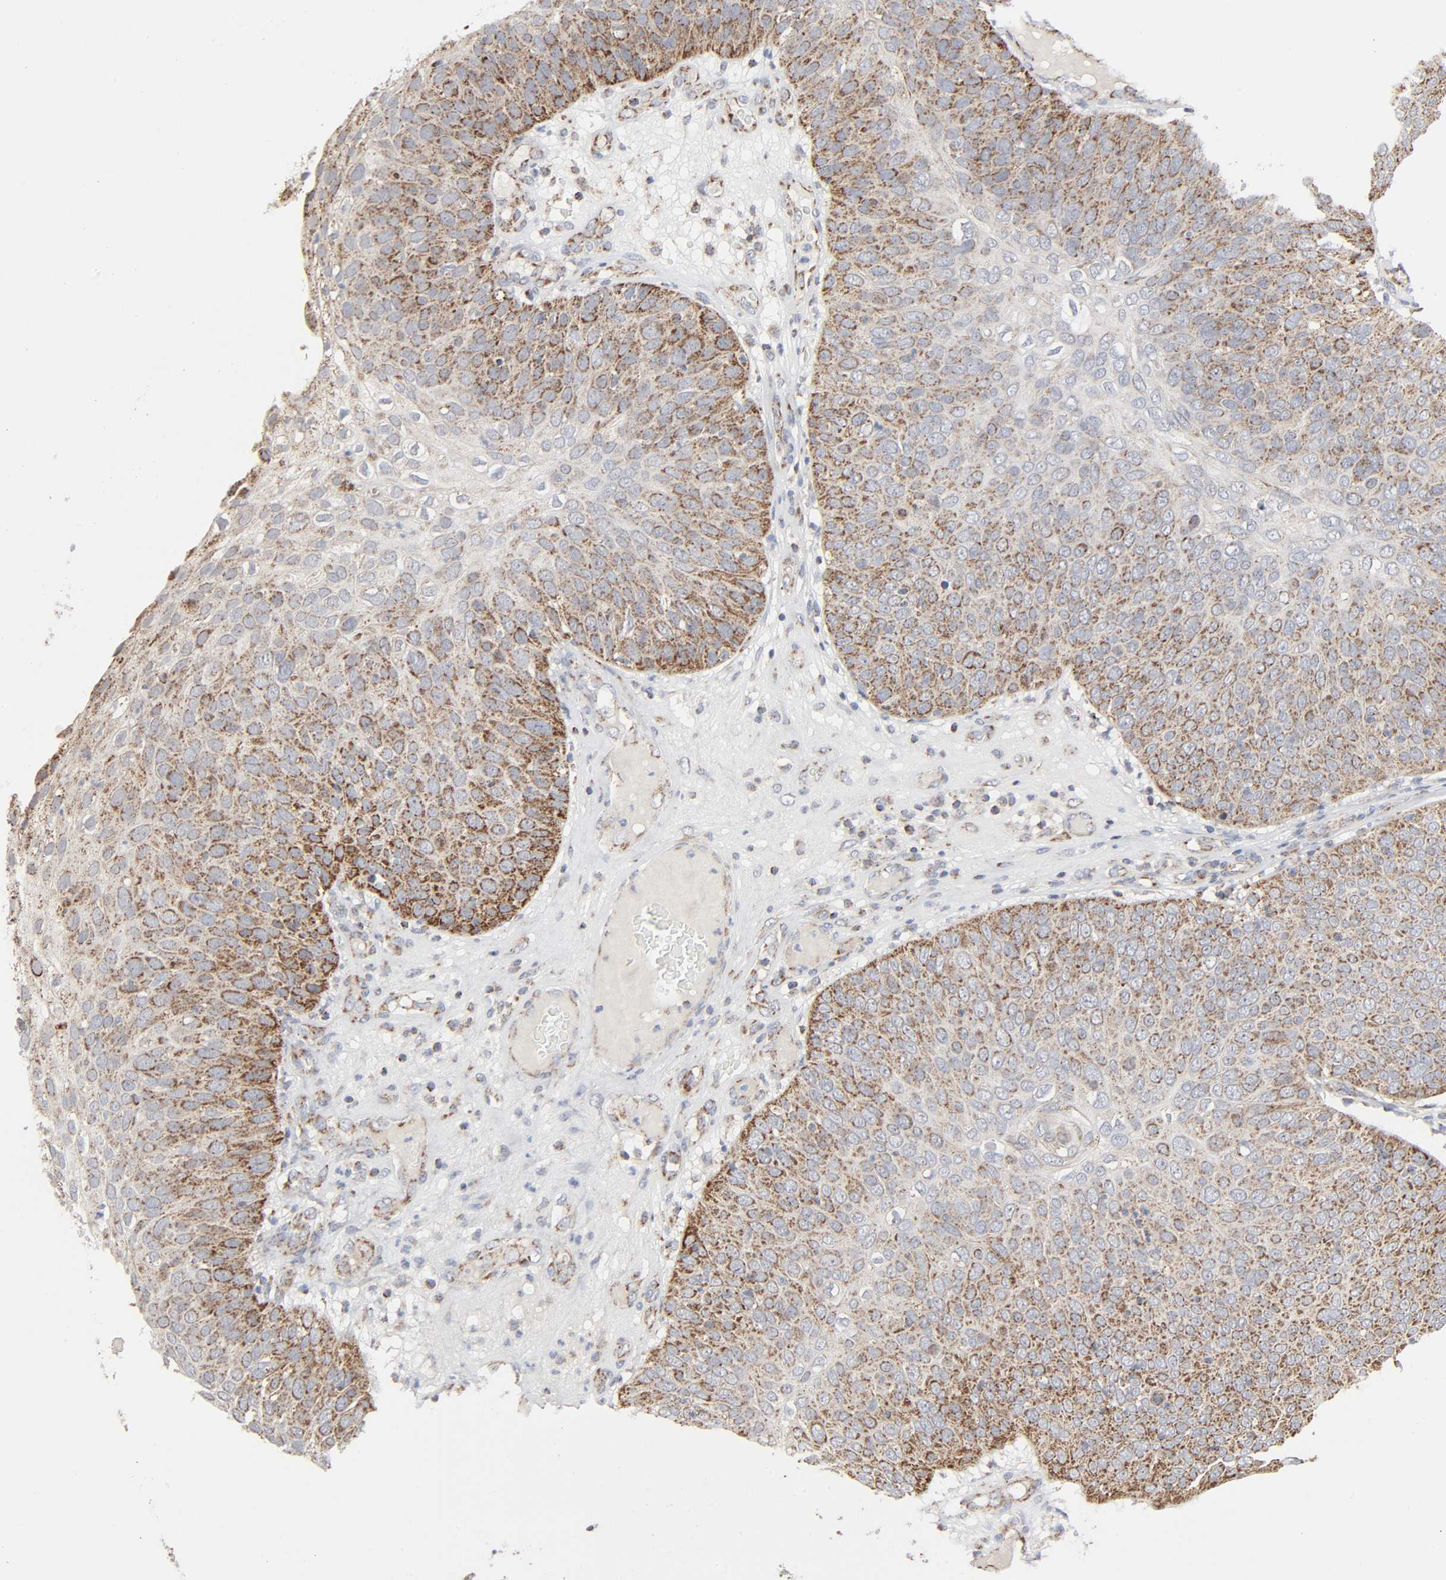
{"staining": {"intensity": "strong", "quantity": ">75%", "location": "cytoplasmic/membranous"}, "tissue": "skin cancer", "cell_type": "Tumor cells", "image_type": "cancer", "snomed": [{"axis": "morphology", "description": "Squamous cell carcinoma, NOS"}, {"axis": "topography", "description": "Skin"}], "caption": "Immunohistochemical staining of human skin squamous cell carcinoma exhibits high levels of strong cytoplasmic/membranous protein staining in about >75% of tumor cells.", "gene": "SYT16", "patient": {"sex": "male", "age": 87}}